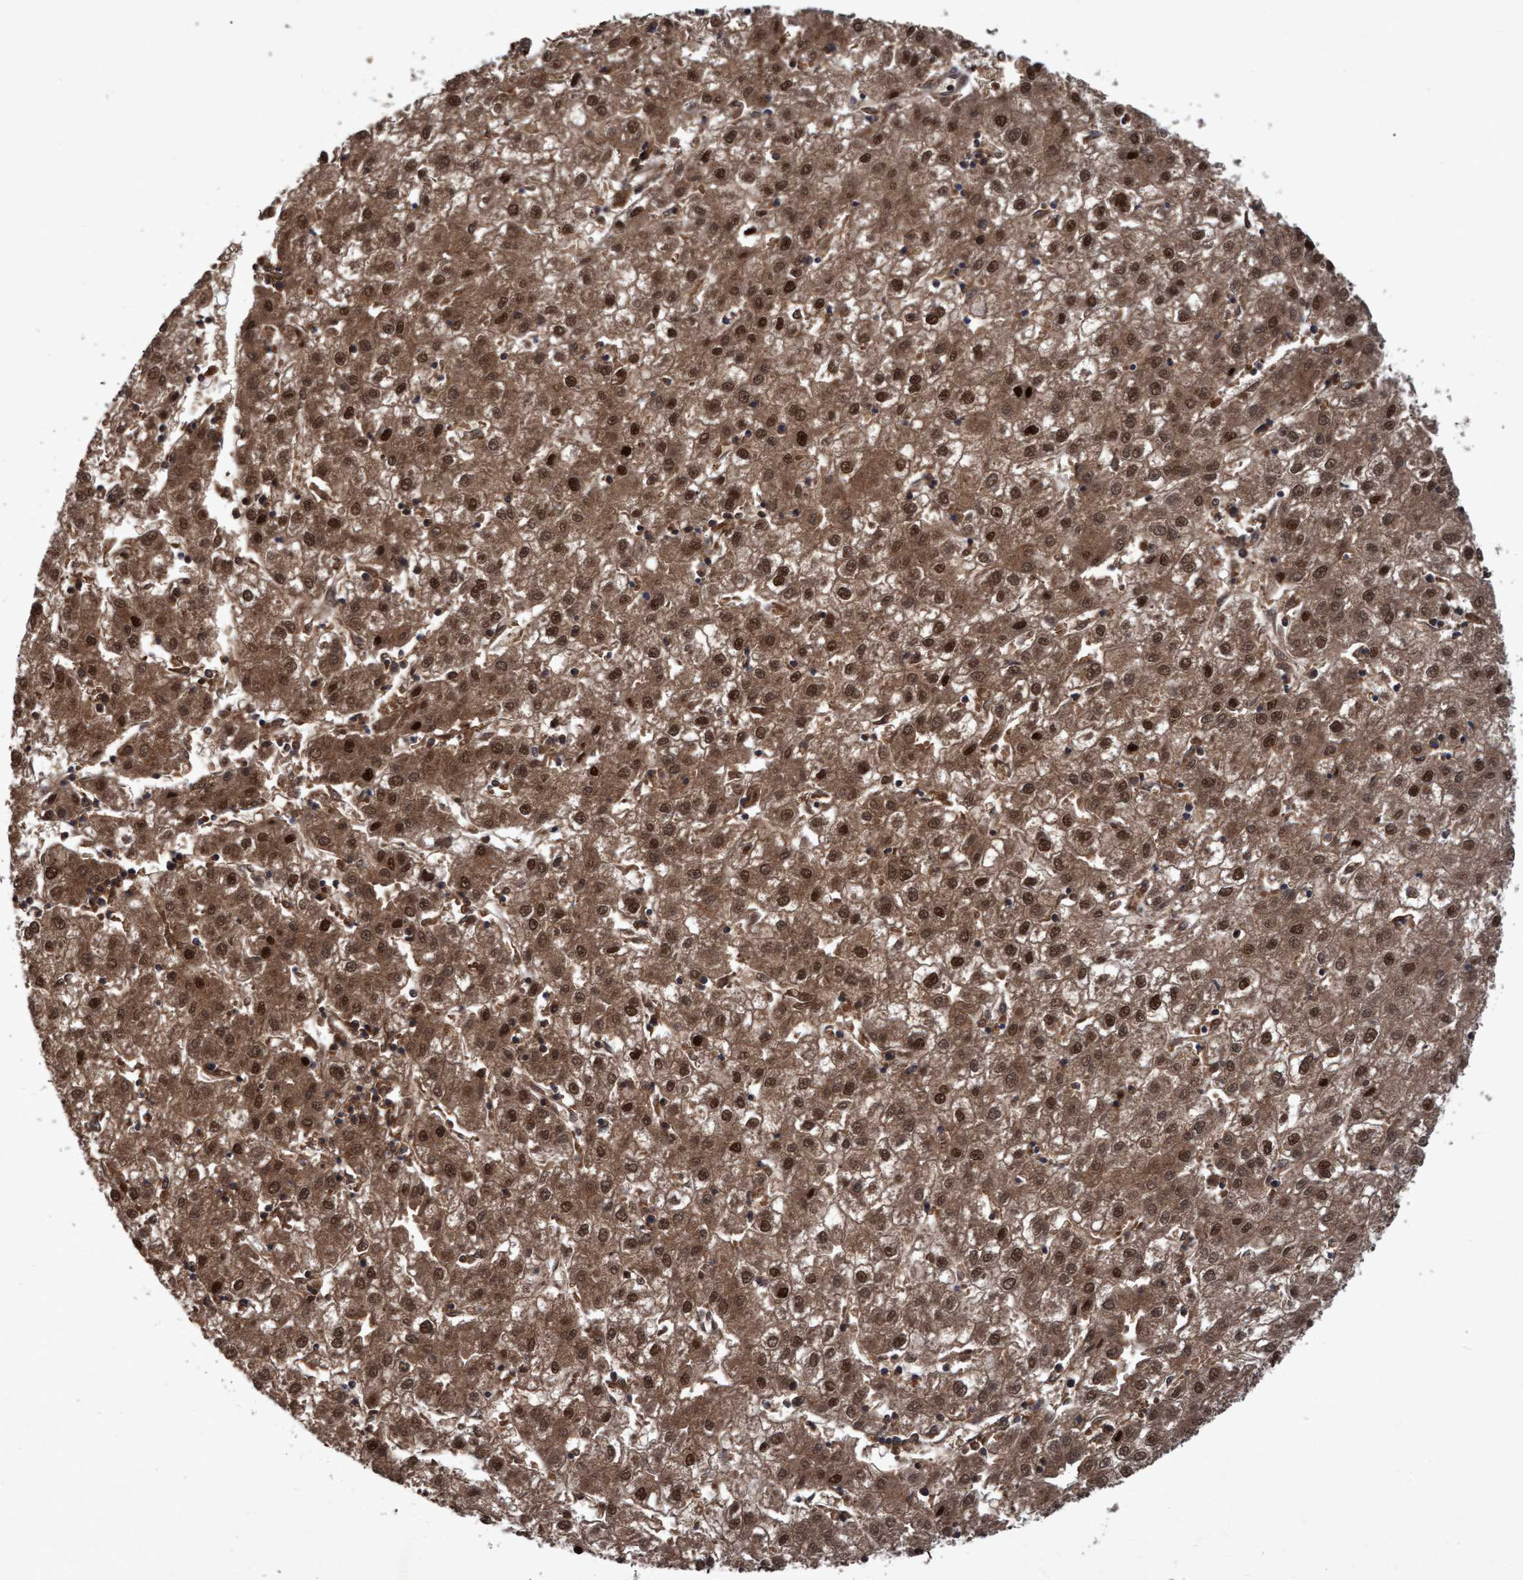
{"staining": {"intensity": "strong", "quantity": ">75%", "location": "cytoplasmic/membranous,nuclear"}, "tissue": "liver cancer", "cell_type": "Tumor cells", "image_type": "cancer", "snomed": [{"axis": "morphology", "description": "Carcinoma, Hepatocellular, NOS"}, {"axis": "topography", "description": "Liver"}], "caption": "This micrograph displays immunohistochemistry staining of human hepatocellular carcinoma (liver), with high strong cytoplasmic/membranous and nuclear expression in approximately >75% of tumor cells.", "gene": "PSMB6", "patient": {"sex": "male", "age": 72}}